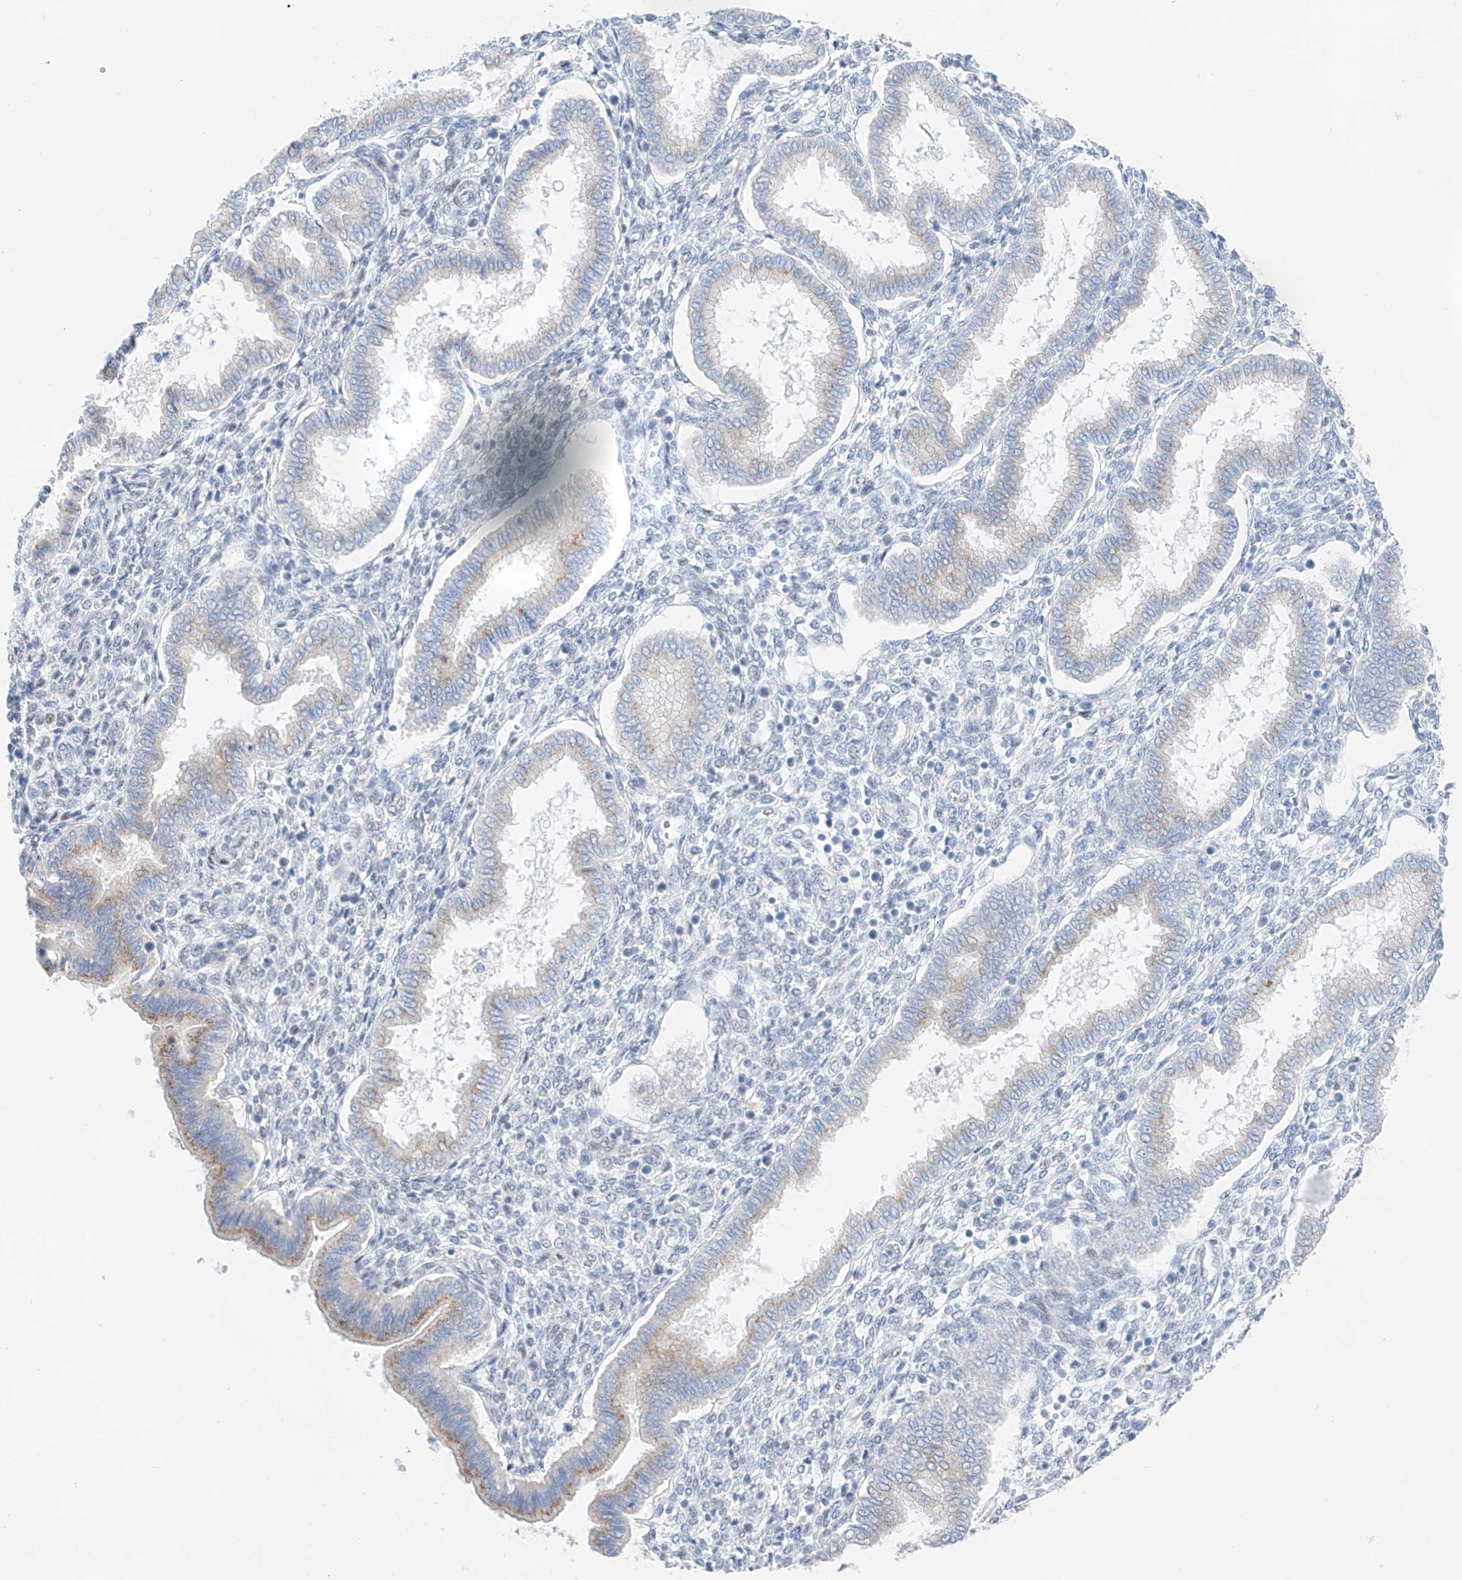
{"staining": {"intensity": "negative", "quantity": "none", "location": "none"}, "tissue": "endometrium", "cell_type": "Cells in endometrial stroma", "image_type": "normal", "snomed": [{"axis": "morphology", "description": "Normal tissue, NOS"}, {"axis": "topography", "description": "Endometrium"}], "caption": "A histopathology image of endometrium stained for a protein shows no brown staining in cells in endometrial stroma.", "gene": "NT5C3B", "patient": {"sex": "female", "age": 24}}